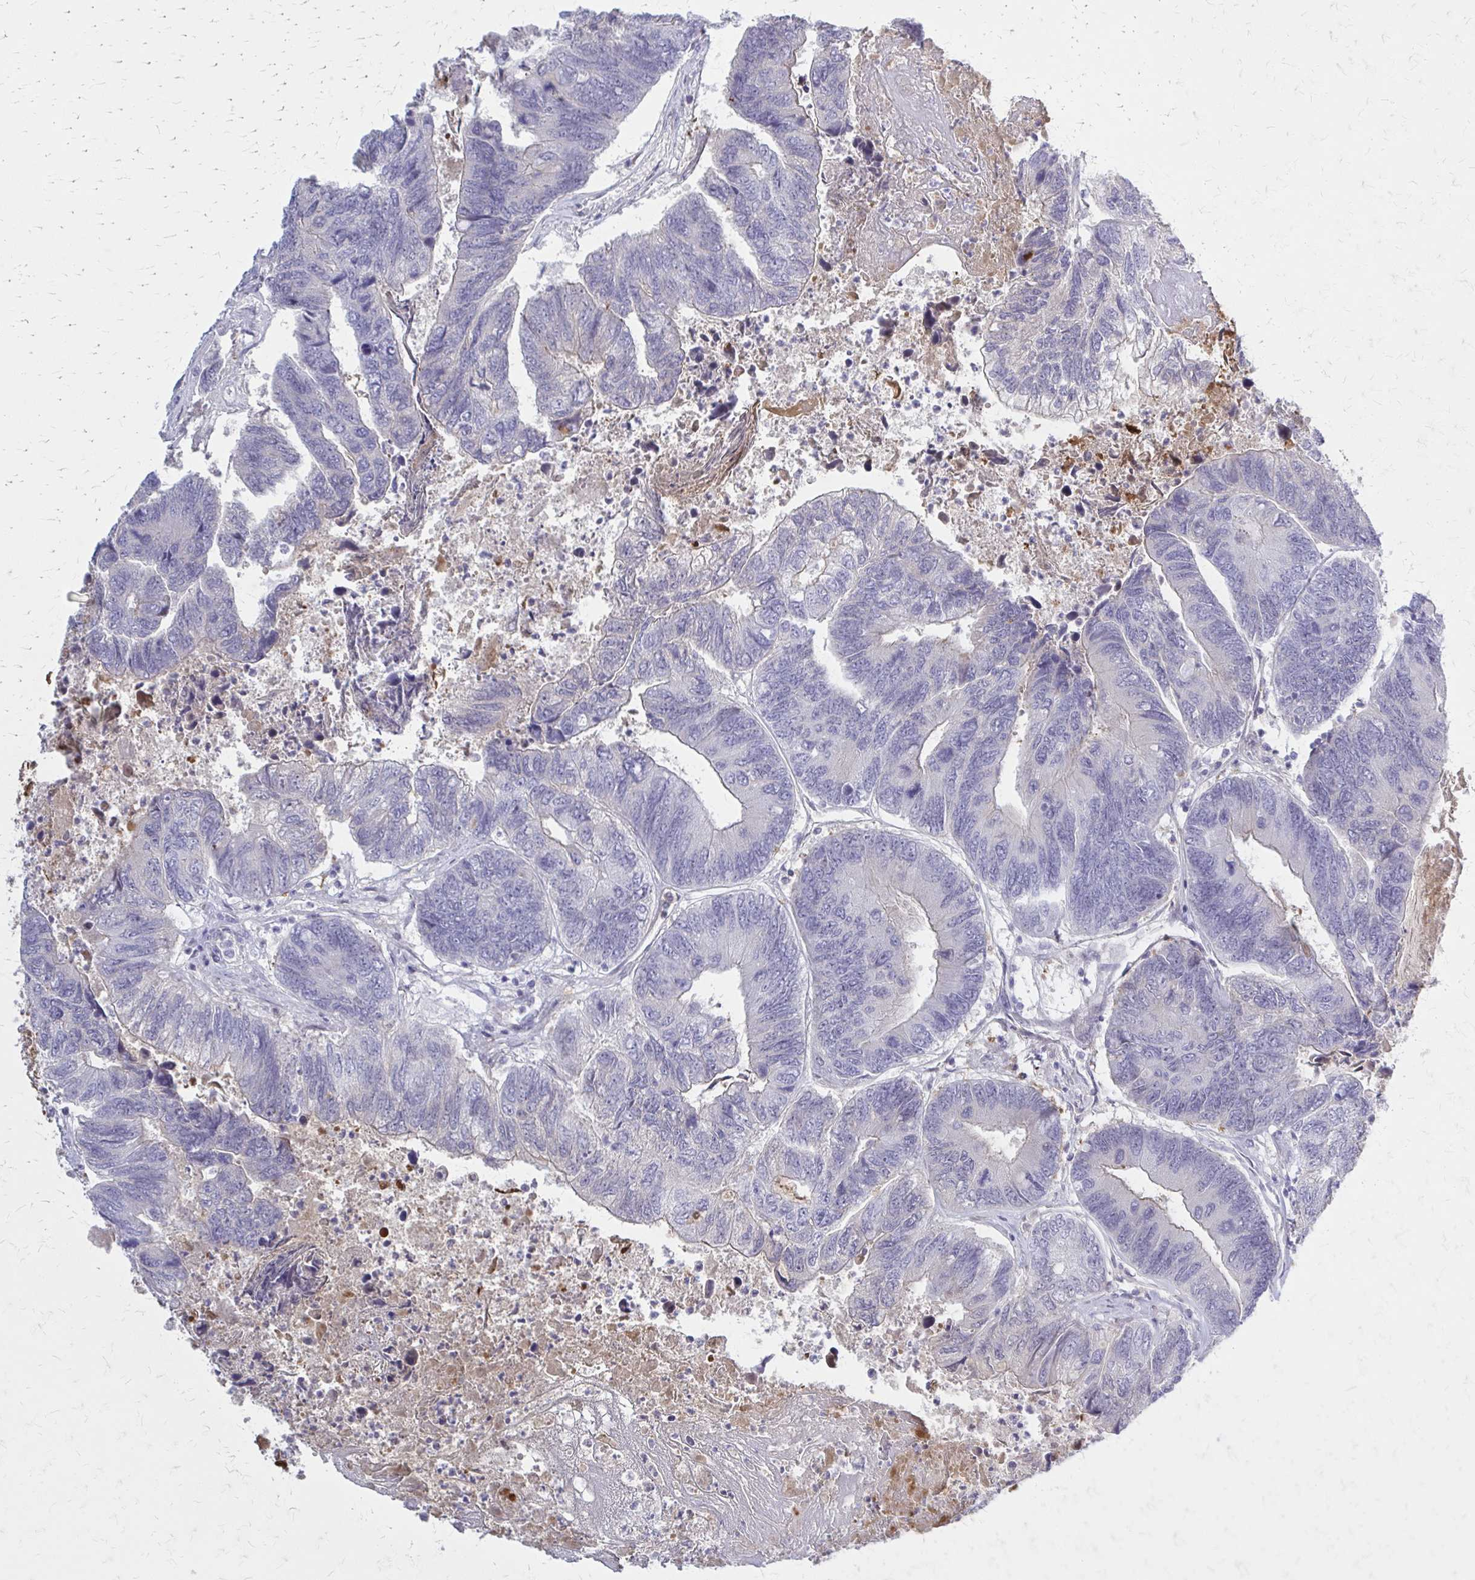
{"staining": {"intensity": "negative", "quantity": "none", "location": "none"}, "tissue": "colorectal cancer", "cell_type": "Tumor cells", "image_type": "cancer", "snomed": [{"axis": "morphology", "description": "Adenocarcinoma, NOS"}, {"axis": "topography", "description": "Colon"}], "caption": "DAB immunohistochemical staining of colorectal cancer shows no significant staining in tumor cells.", "gene": "SERPIND1", "patient": {"sex": "female", "age": 67}}